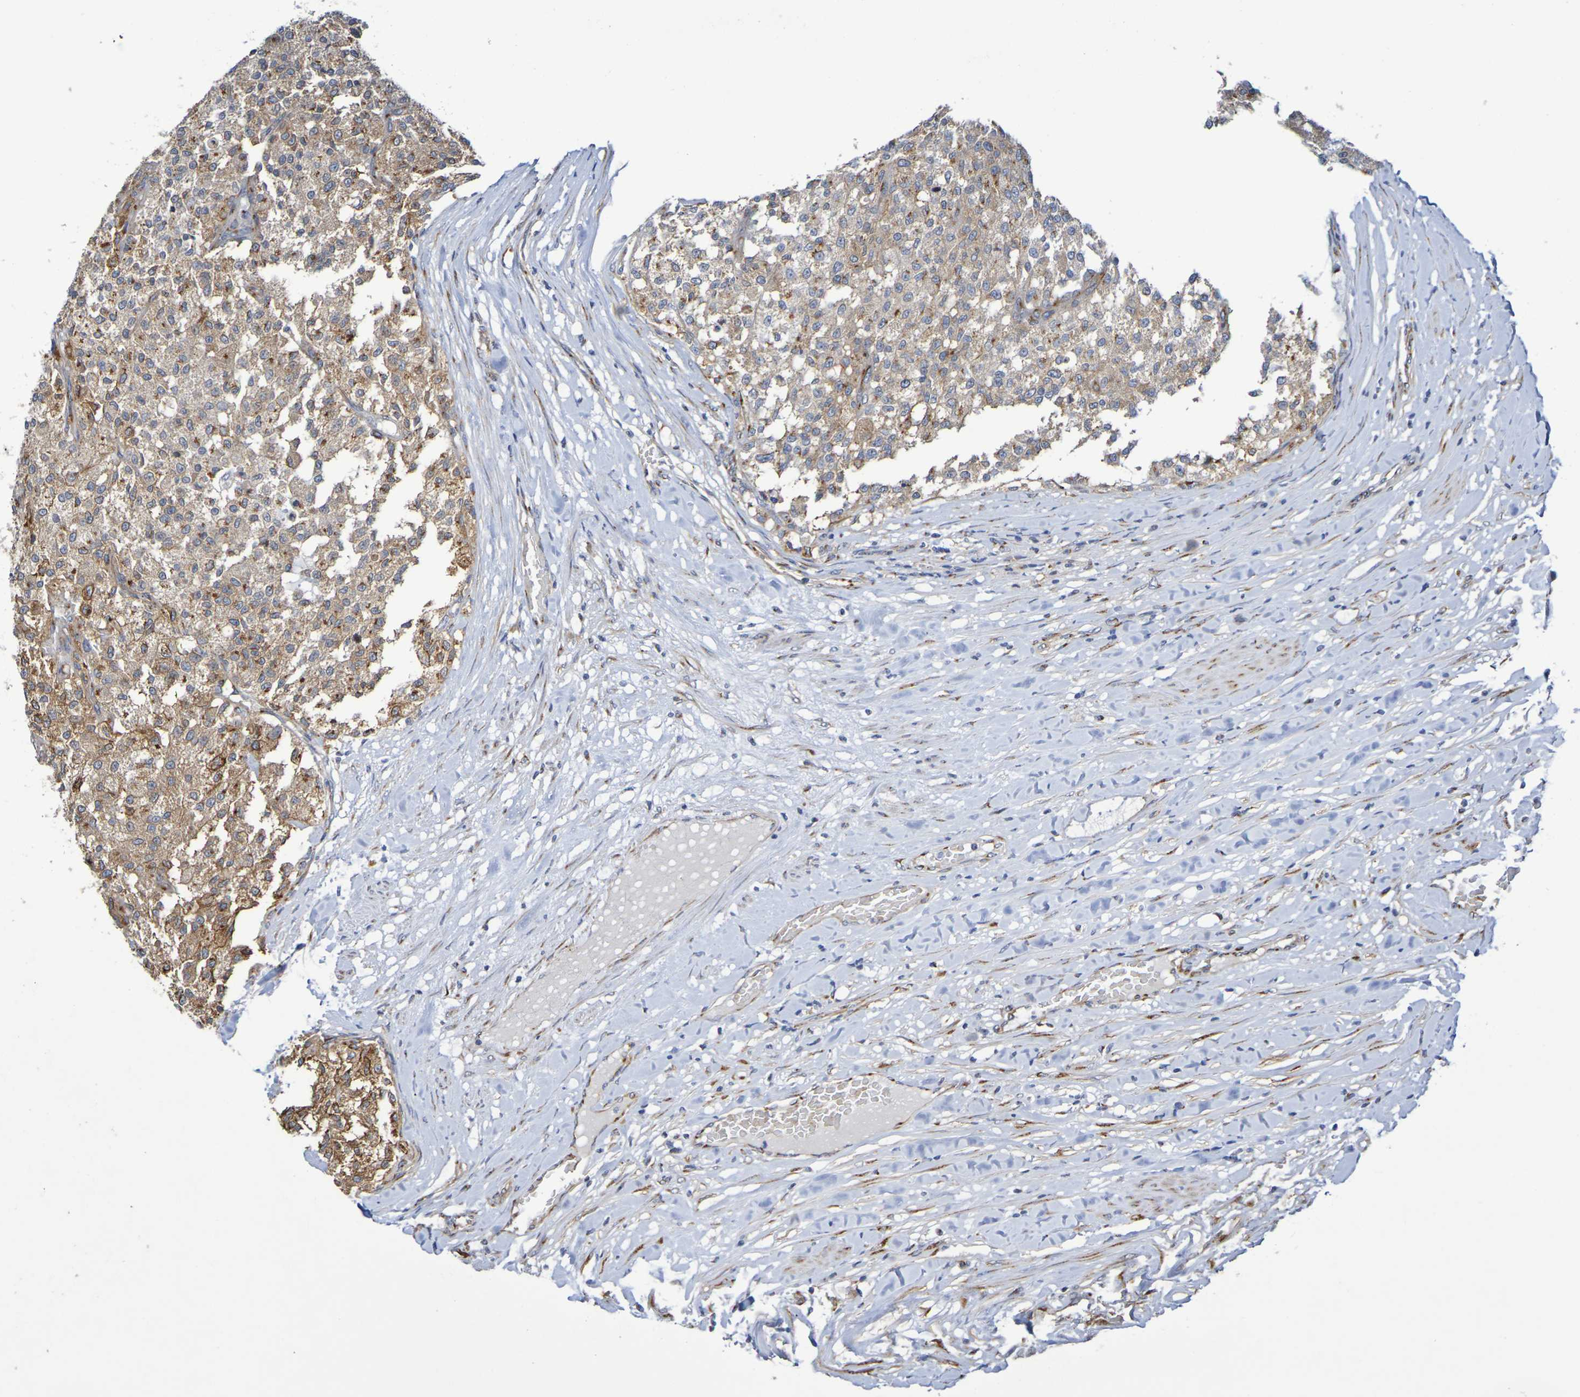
{"staining": {"intensity": "moderate", "quantity": ">75%", "location": "cytoplasmic/membranous"}, "tissue": "testis cancer", "cell_type": "Tumor cells", "image_type": "cancer", "snomed": [{"axis": "morphology", "description": "Seminoma, NOS"}, {"axis": "topography", "description": "Testis"}], "caption": "Moderate cytoplasmic/membranous protein staining is seen in about >75% of tumor cells in seminoma (testis).", "gene": "DCP2", "patient": {"sex": "male", "age": 59}}